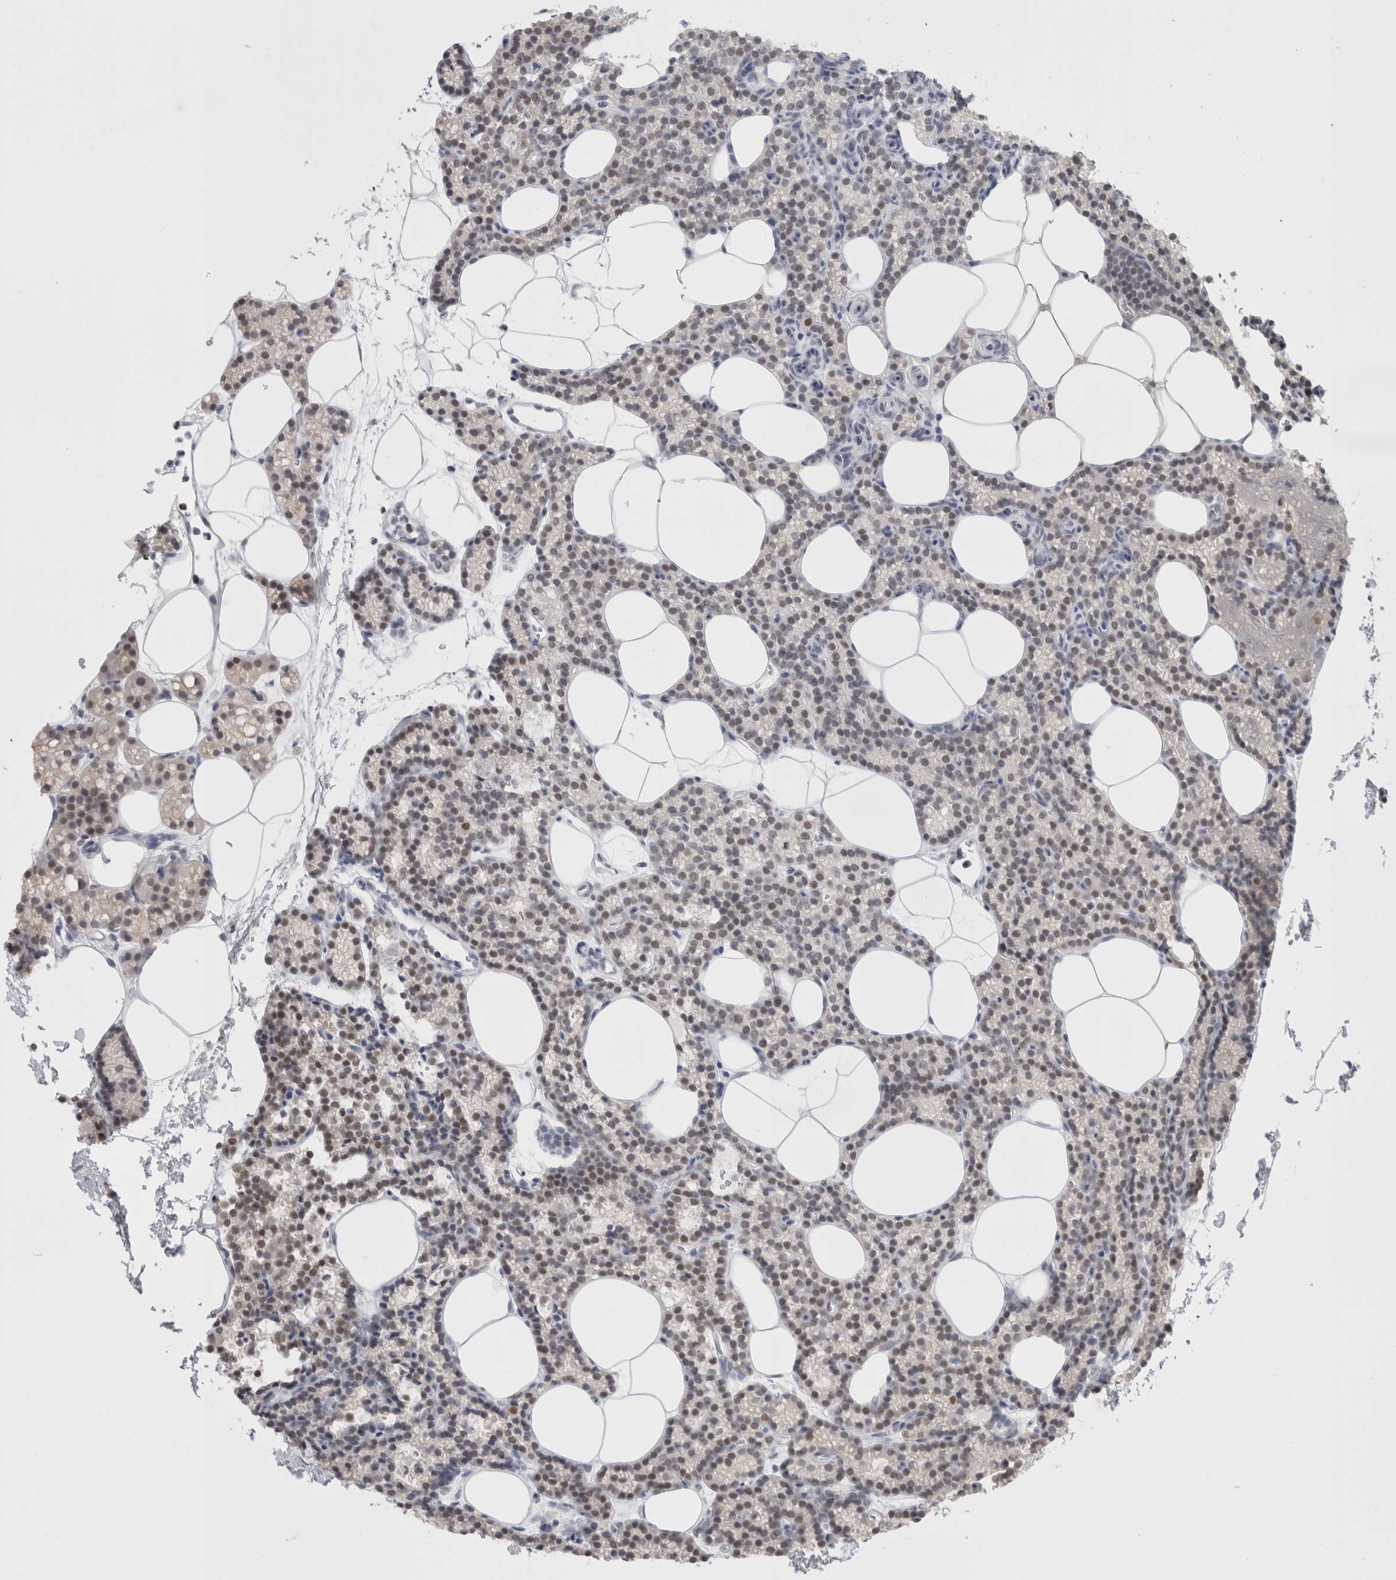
{"staining": {"intensity": "moderate", "quantity": "25%-75%", "location": "nuclear"}, "tissue": "parathyroid gland", "cell_type": "Glandular cells", "image_type": "normal", "snomed": [{"axis": "morphology", "description": "Normal tissue, NOS"}, {"axis": "topography", "description": "Parathyroid gland"}], "caption": "Glandular cells show medium levels of moderate nuclear positivity in approximately 25%-75% of cells in normal parathyroid gland.", "gene": "SMARCC1", "patient": {"sex": "male", "age": 58}}